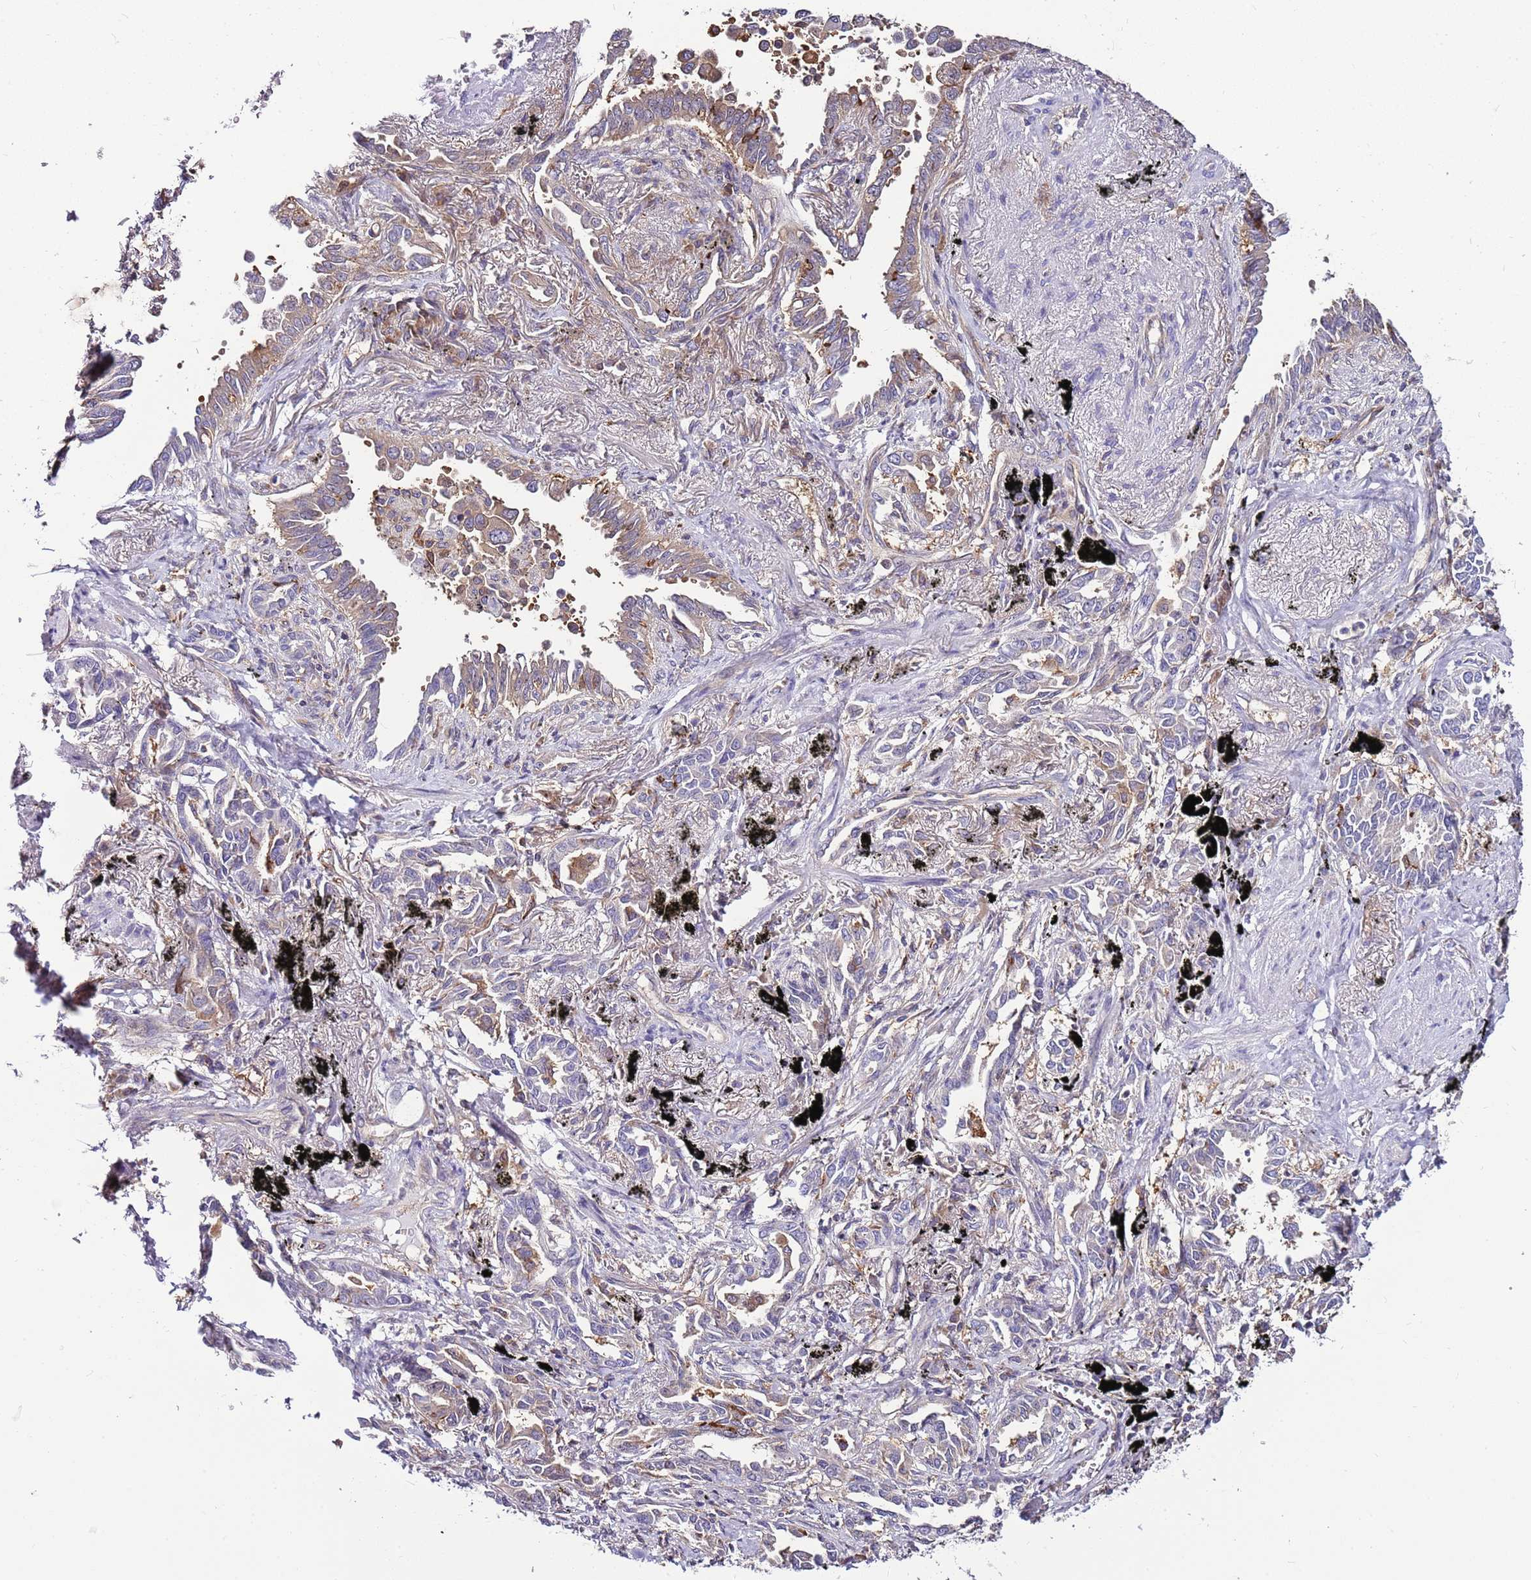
{"staining": {"intensity": "weak", "quantity": ">75%", "location": "cytoplasmic/membranous"}, "tissue": "lung cancer", "cell_type": "Tumor cells", "image_type": "cancer", "snomed": [{"axis": "morphology", "description": "Adenocarcinoma, NOS"}, {"axis": "topography", "description": "Lung"}], "caption": "Adenocarcinoma (lung) stained with a brown dye reveals weak cytoplasmic/membranous positive expression in approximately >75% of tumor cells.", "gene": "ATXN2L", "patient": {"sex": "male", "age": 67}}